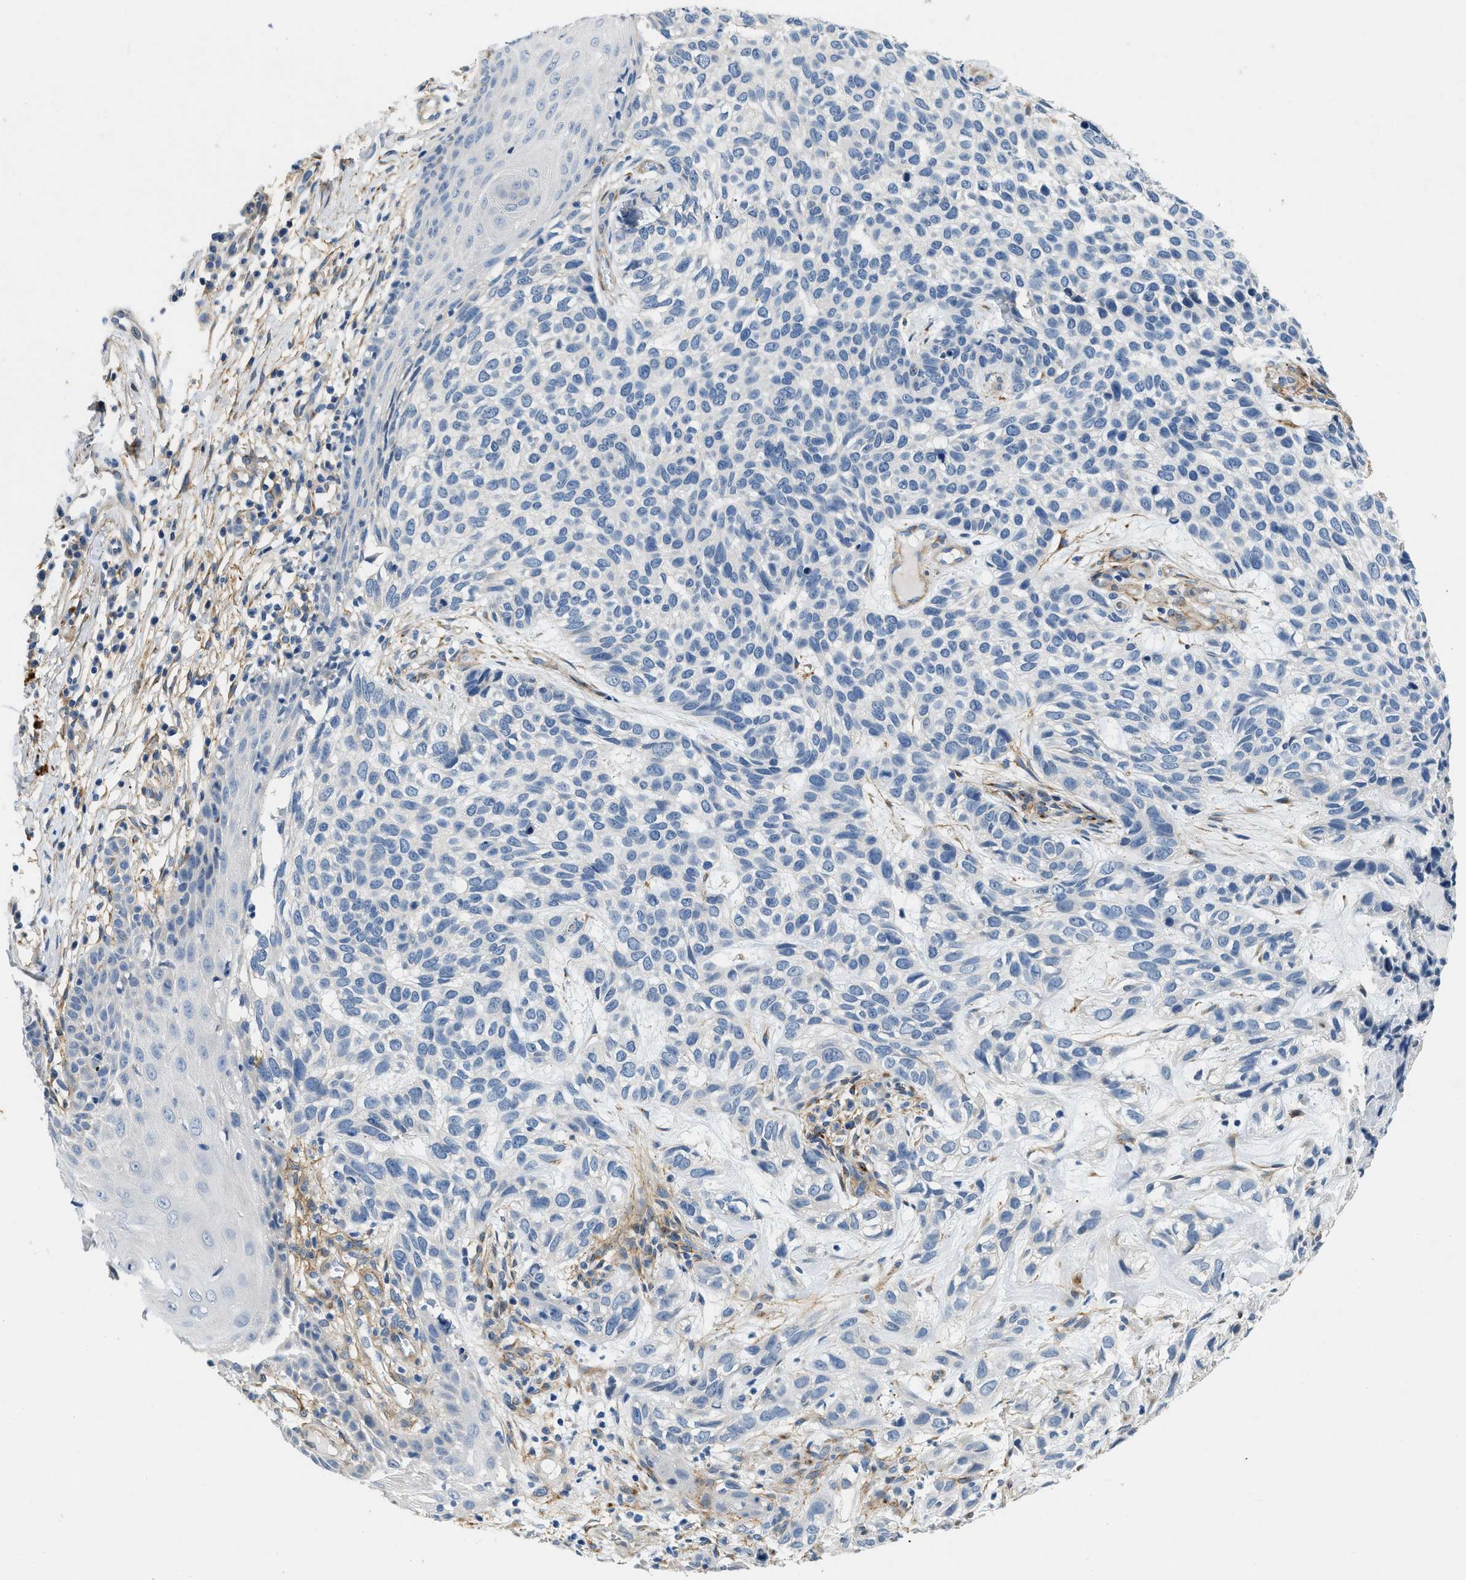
{"staining": {"intensity": "negative", "quantity": "none", "location": "none"}, "tissue": "skin cancer", "cell_type": "Tumor cells", "image_type": "cancer", "snomed": [{"axis": "morphology", "description": "Normal tissue, NOS"}, {"axis": "morphology", "description": "Basal cell carcinoma"}, {"axis": "topography", "description": "Skin"}], "caption": "Micrograph shows no protein positivity in tumor cells of skin cancer tissue.", "gene": "PDGFRA", "patient": {"sex": "male", "age": 79}}